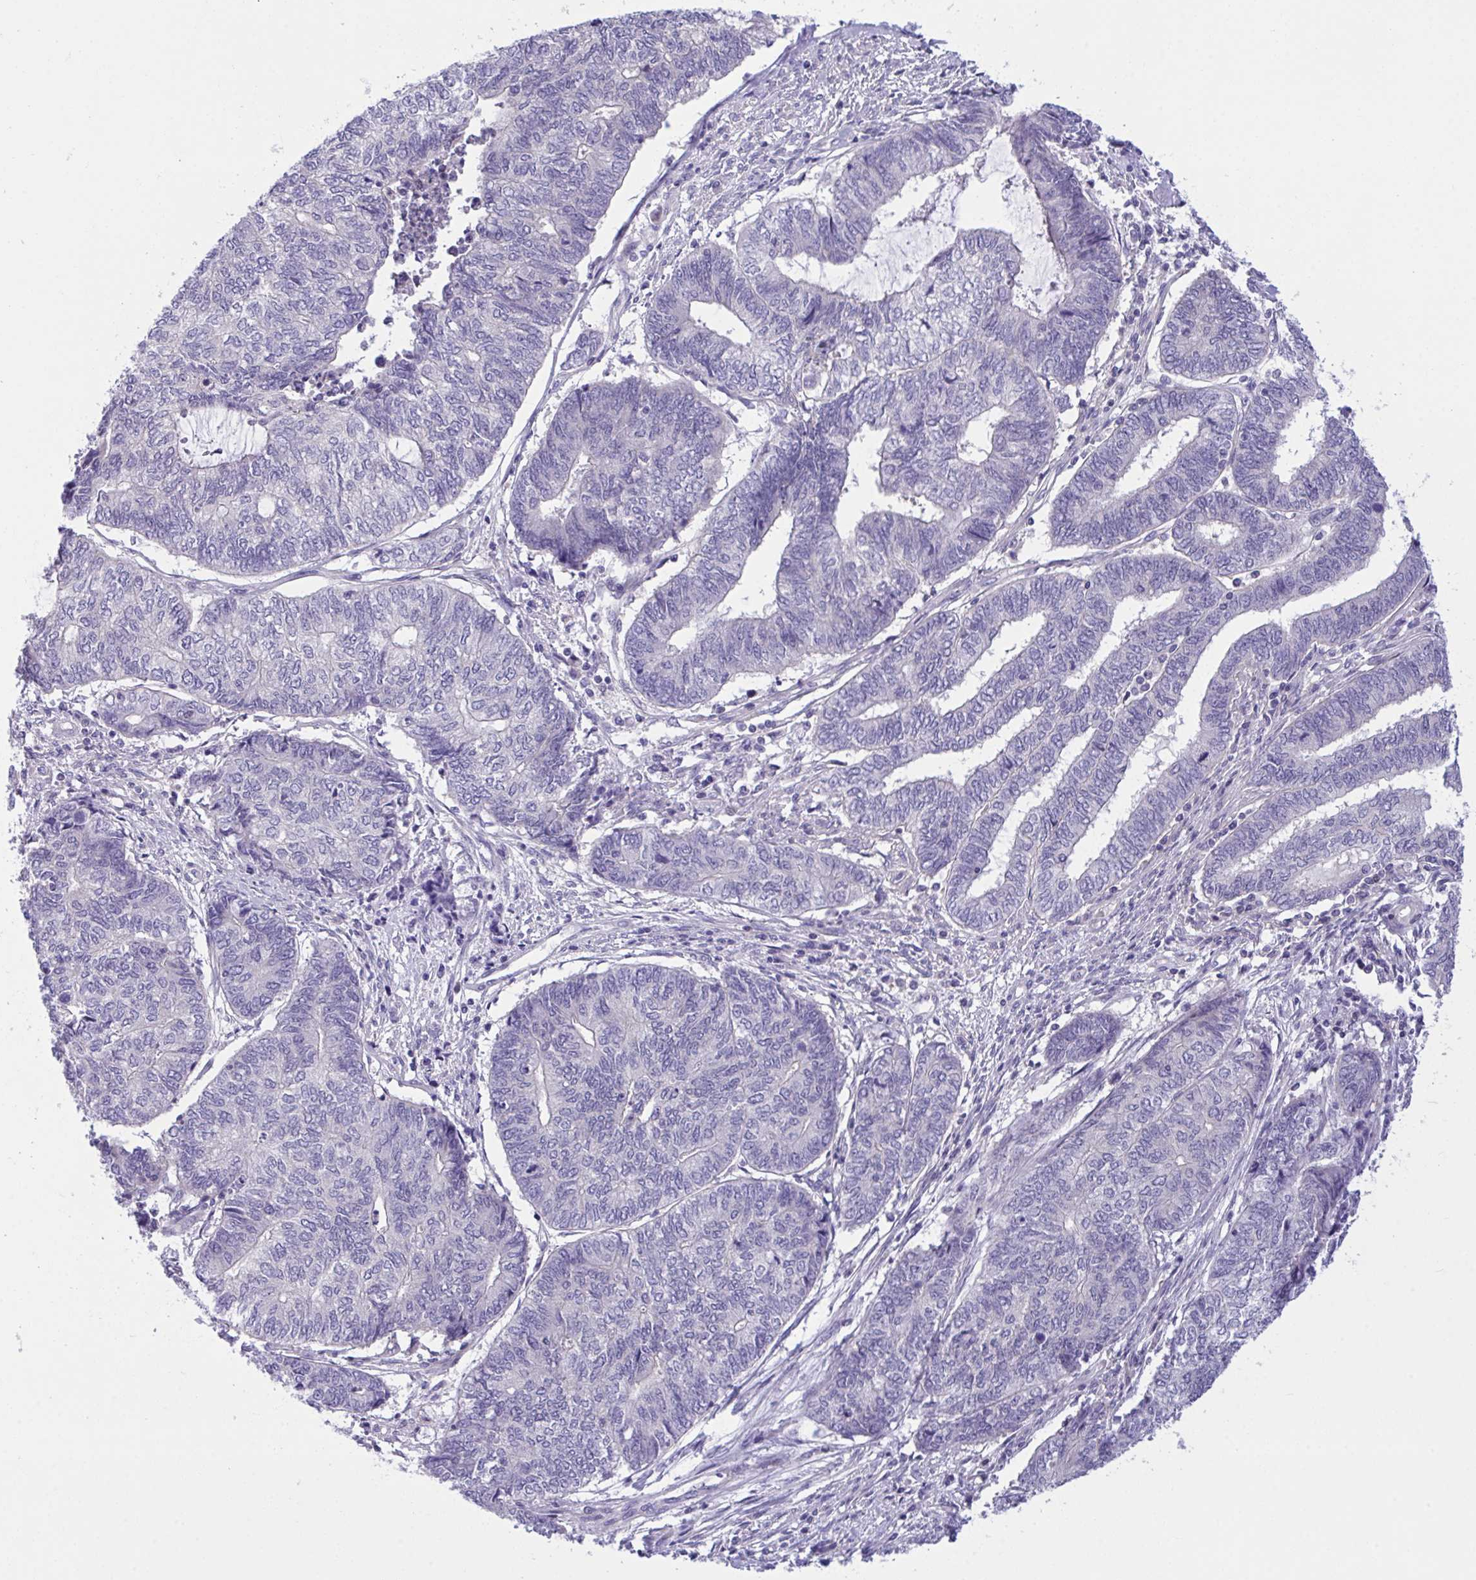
{"staining": {"intensity": "negative", "quantity": "none", "location": "none"}, "tissue": "endometrial cancer", "cell_type": "Tumor cells", "image_type": "cancer", "snomed": [{"axis": "morphology", "description": "Adenocarcinoma, NOS"}, {"axis": "topography", "description": "Uterus"}, {"axis": "topography", "description": "Endometrium"}], "caption": "Endometrial cancer (adenocarcinoma) was stained to show a protein in brown. There is no significant expression in tumor cells.", "gene": "WDR97", "patient": {"sex": "female", "age": 70}}